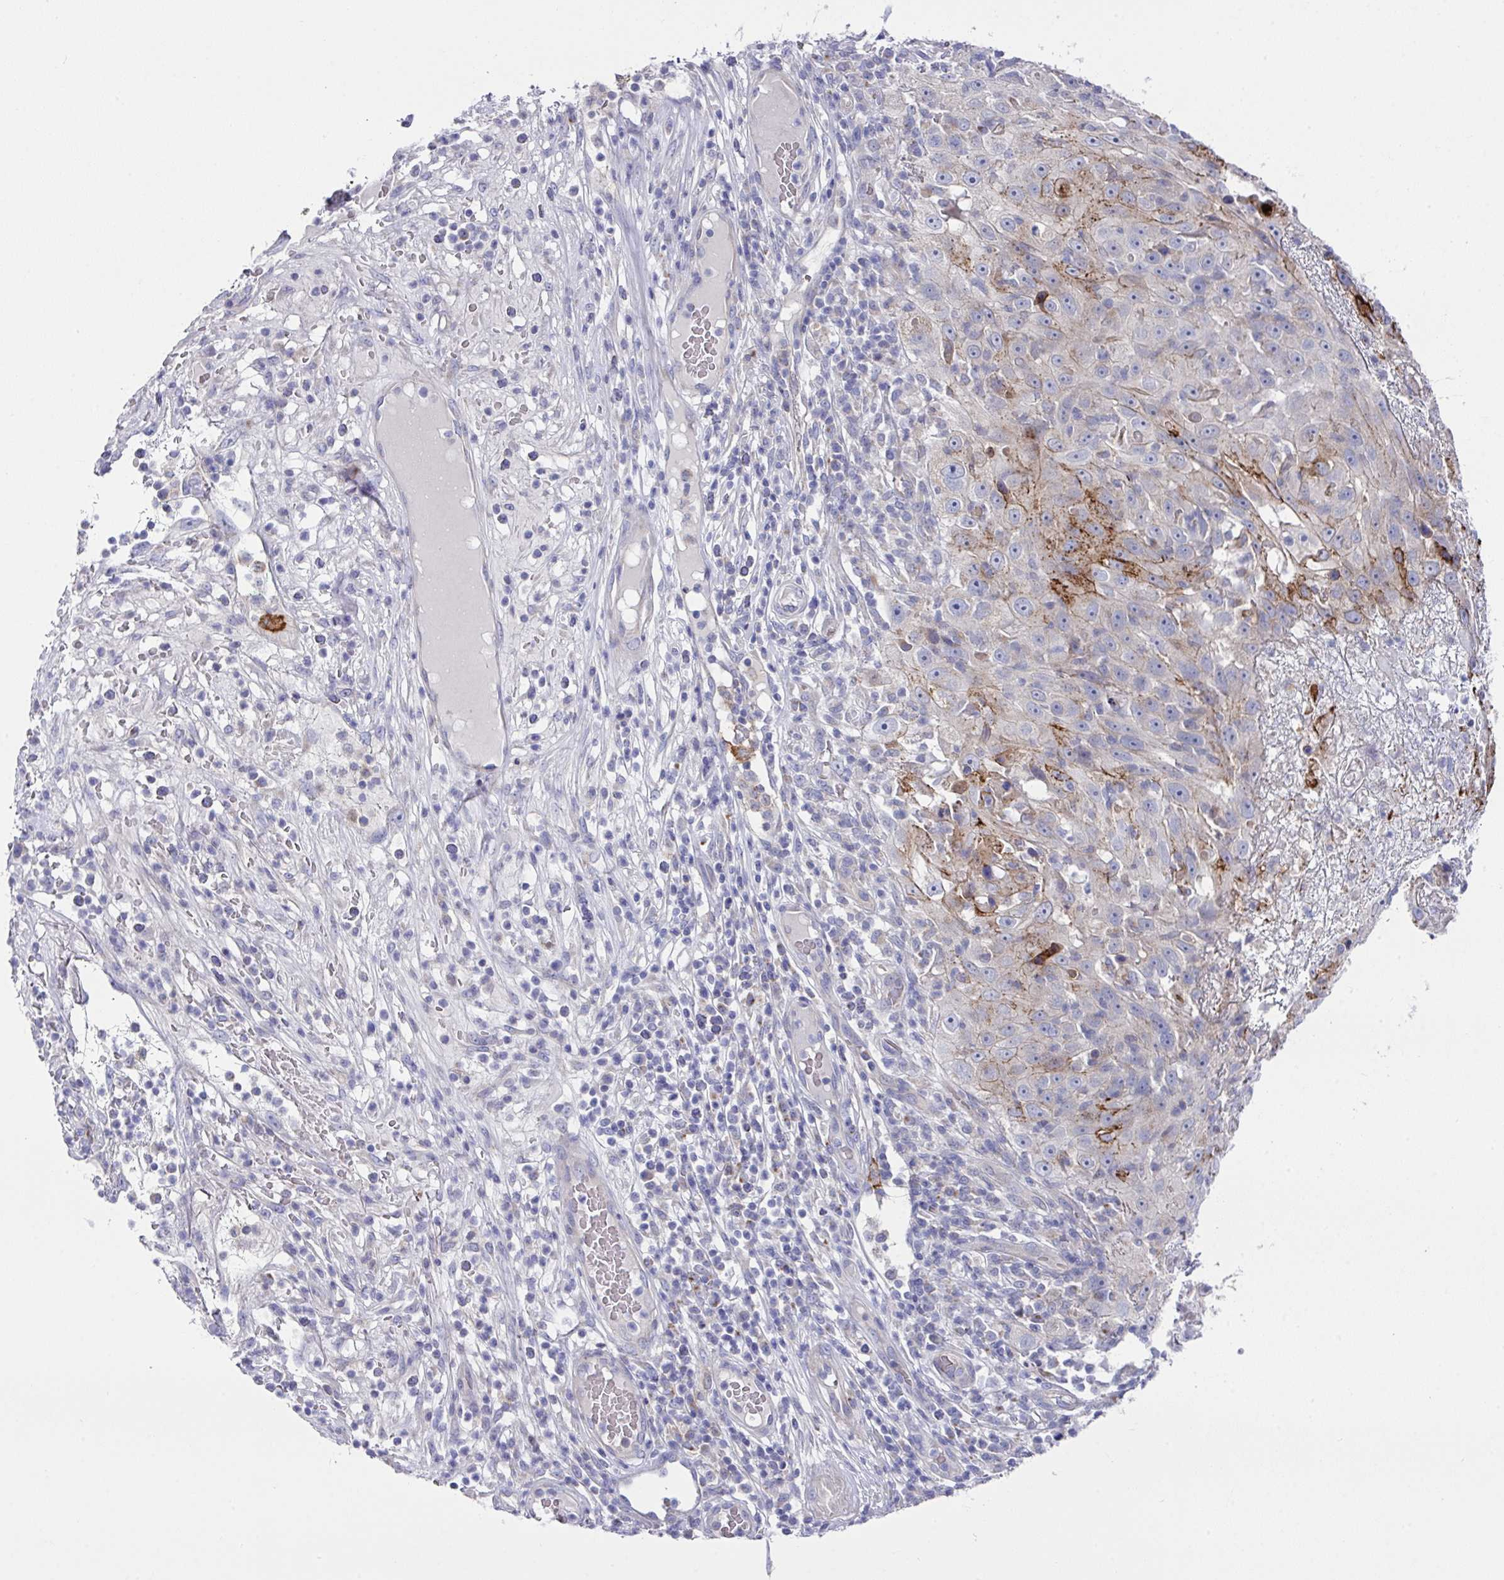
{"staining": {"intensity": "moderate", "quantity": "<25%", "location": "cytoplasmic/membranous"}, "tissue": "skin cancer", "cell_type": "Tumor cells", "image_type": "cancer", "snomed": [{"axis": "morphology", "description": "Squamous cell carcinoma, NOS"}, {"axis": "topography", "description": "Skin"}], "caption": "A micrograph of human skin cancer (squamous cell carcinoma) stained for a protein reveals moderate cytoplasmic/membranous brown staining in tumor cells.", "gene": "CLDN1", "patient": {"sex": "female", "age": 87}}